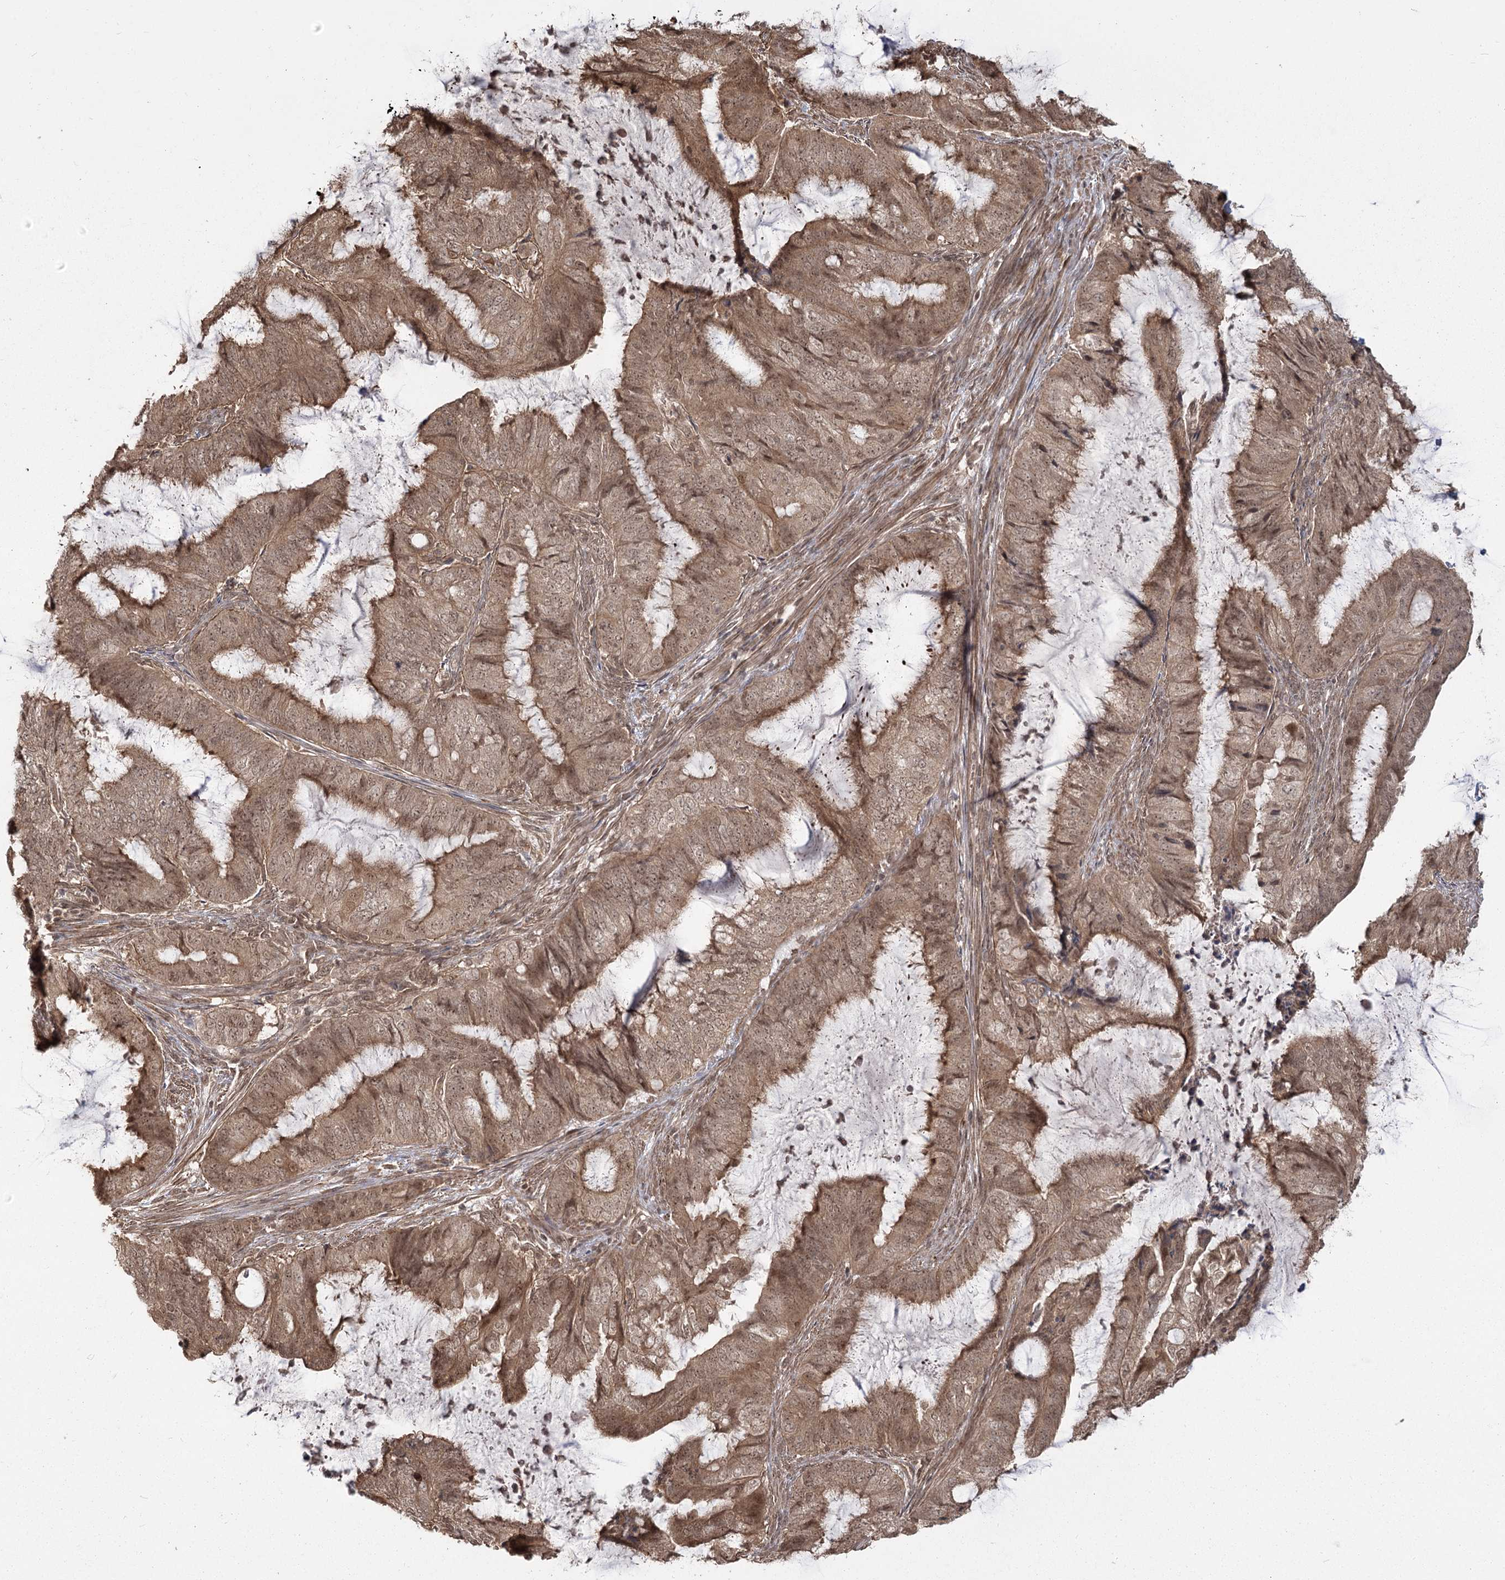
{"staining": {"intensity": "moderate", "quantity": ">75%", "location": "cytoplasmic/membranous"}, "tissue": "endometrial cancer", "cell_type": "Tumor cells", "image_type": "cancer", "snomed": [{"axis": "morphology", "description": "Adenocarcinoma, NOS"}, {"axis": "topography", "description": "Endometrium"}], "caption": "The micrograph demonstrates immunohistochemical staining of adenocarcinoma (endometrial). There is moderate cytoplasmic/membranous staining is appreciated in approximately >75% of tumor cells.", "gene": "R3HDM2", "patient": {"sex": "female", "age": 81}}